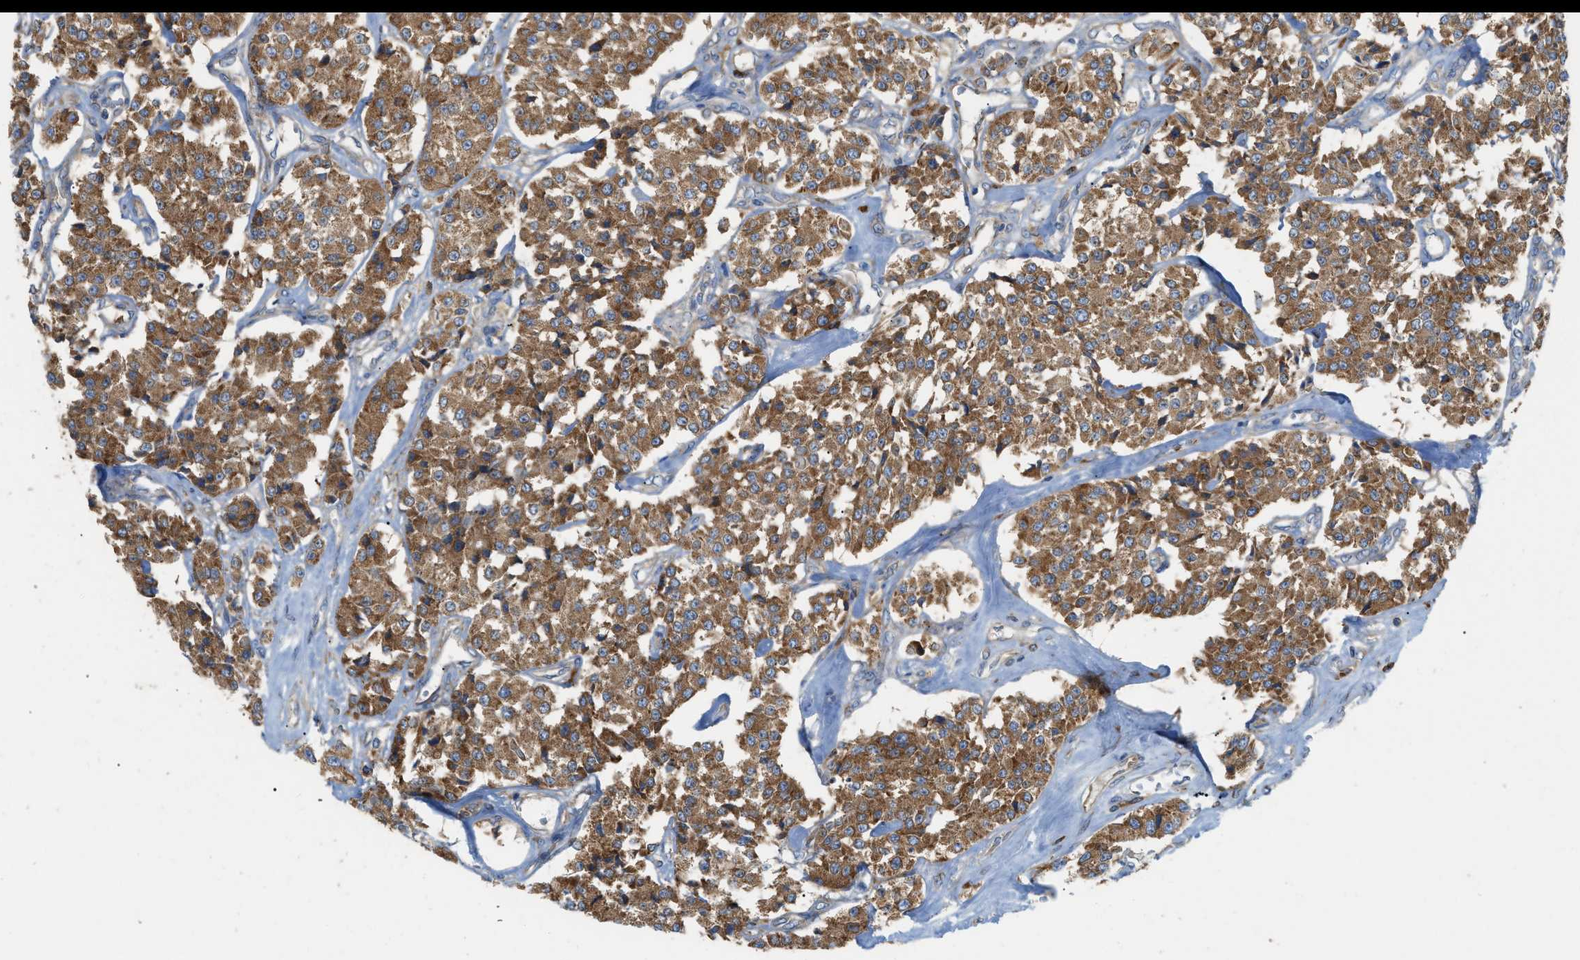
{"staining": {"intensity": "moderate", "quantity": ">75%", "location": "cytoplasmic/membranous"}, "tissue": "carcinoid", "cell_type": "Tumor cells", "image_type": "cancer", "snomed": [{"axis": "morphology", "description": "Carcinoid, malignant, NOS"}, {"axis": "topography", "description": "Pancreas"}], "caption": "Human carcinoid stained with a brown dye shows moderate cytoplasmic/membranous positive expression in about >75% of tumor cells.", "gene": "GPAT4", "patient": {"sex": "male", "age": 41}}